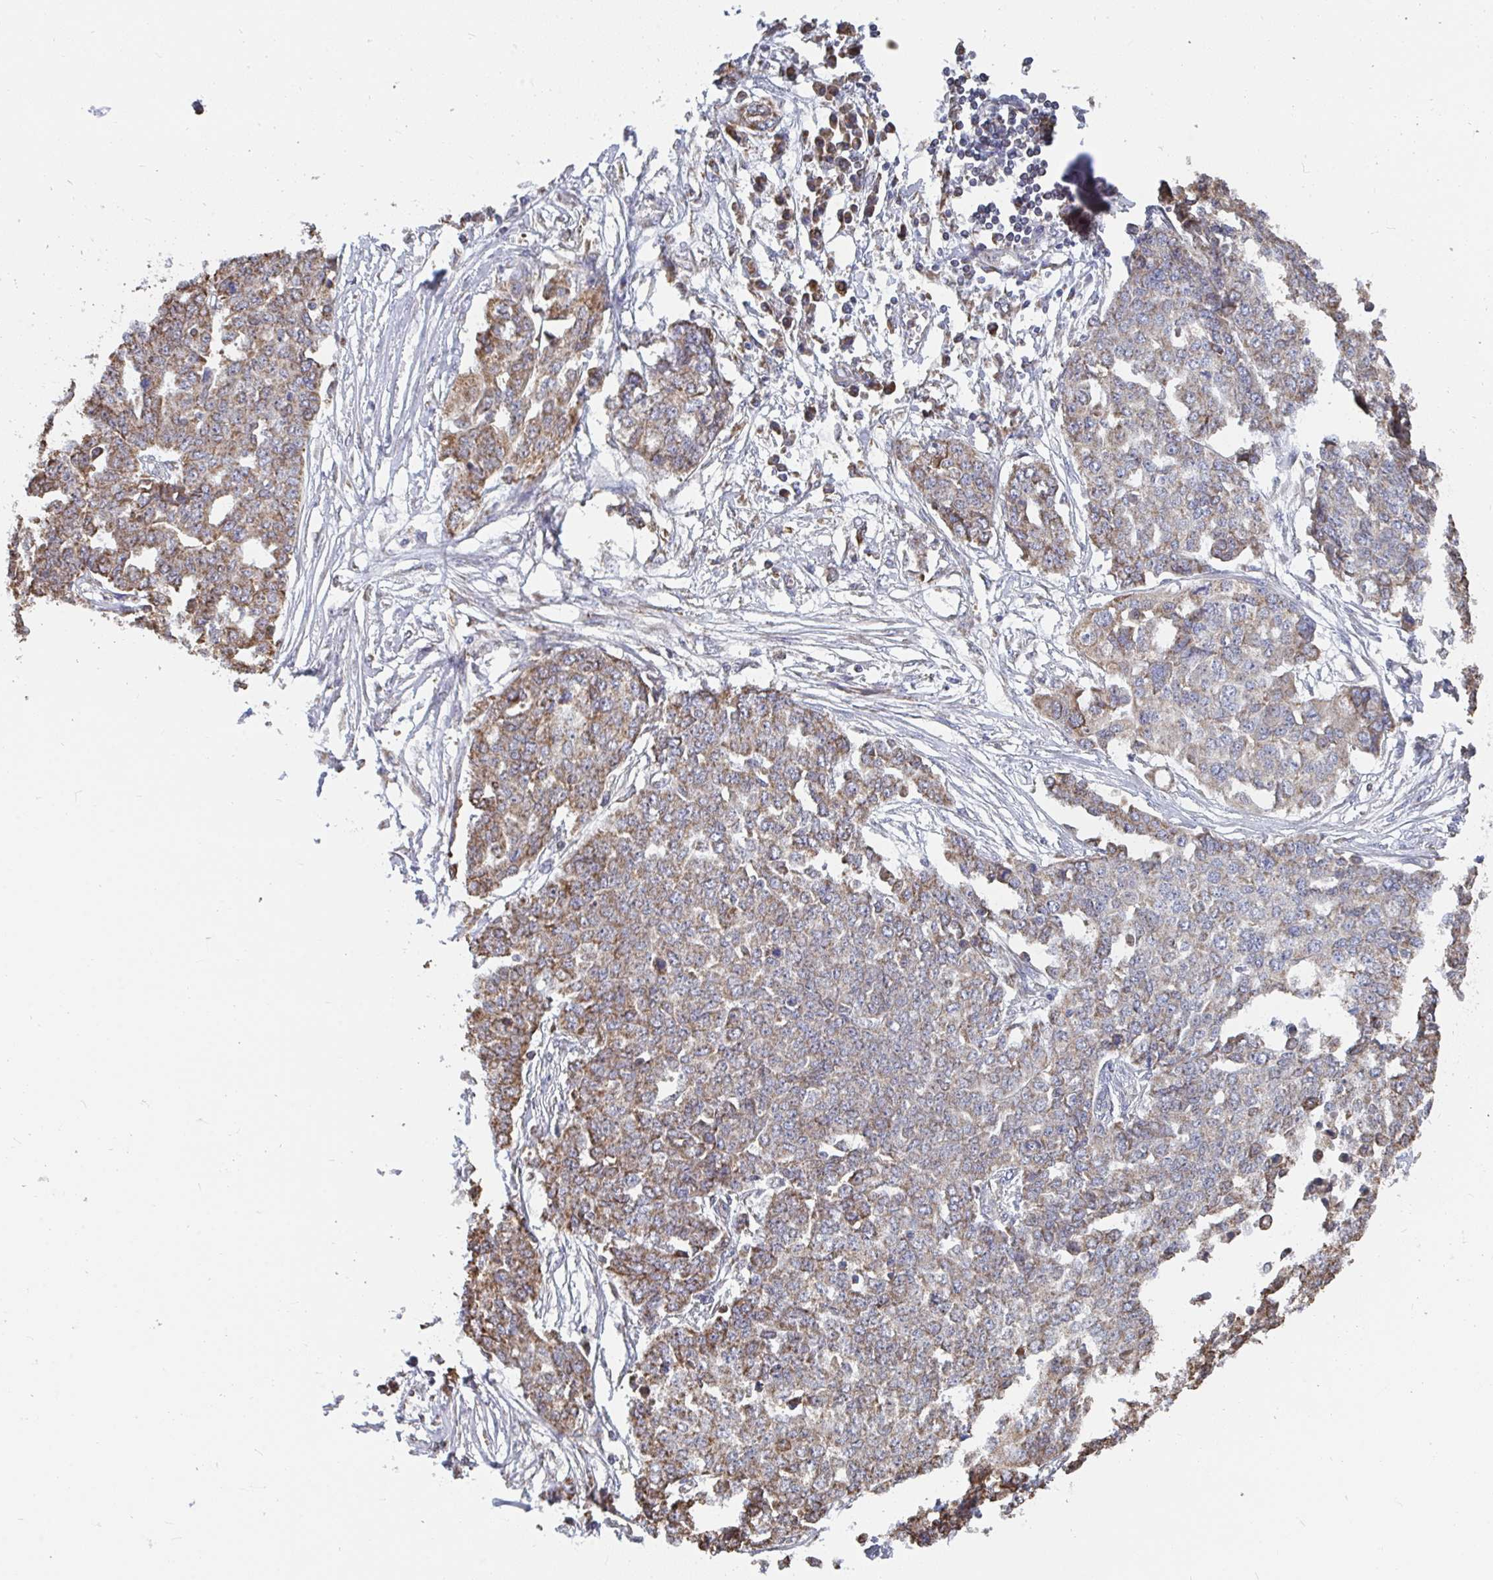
{"staining": {"intensity": "weak", "quantity": ">75%", "location": "cytoplasmic/membranous"}, "tissue": "ovarian cancer", "cell_type": "Tumor cells", "image_type": "cancer", "snomed": [{"axis": "morphology", "description": "Cystadenocarcinoma, serous, NOS"}, {"axis": "topography", "description": "Soft tissue"}, {"axis": "topography", "description": "Ovary"}], "caption": "Immunohistochemical staining of human ovarian serous cystadenocarcinoma demonstrates low levels of weak cytoplasmic/membranous expression in approximately >75% of tumor cells.", "gene": "ELAVL1", "patient": {"sex": "female", "age": 57}}